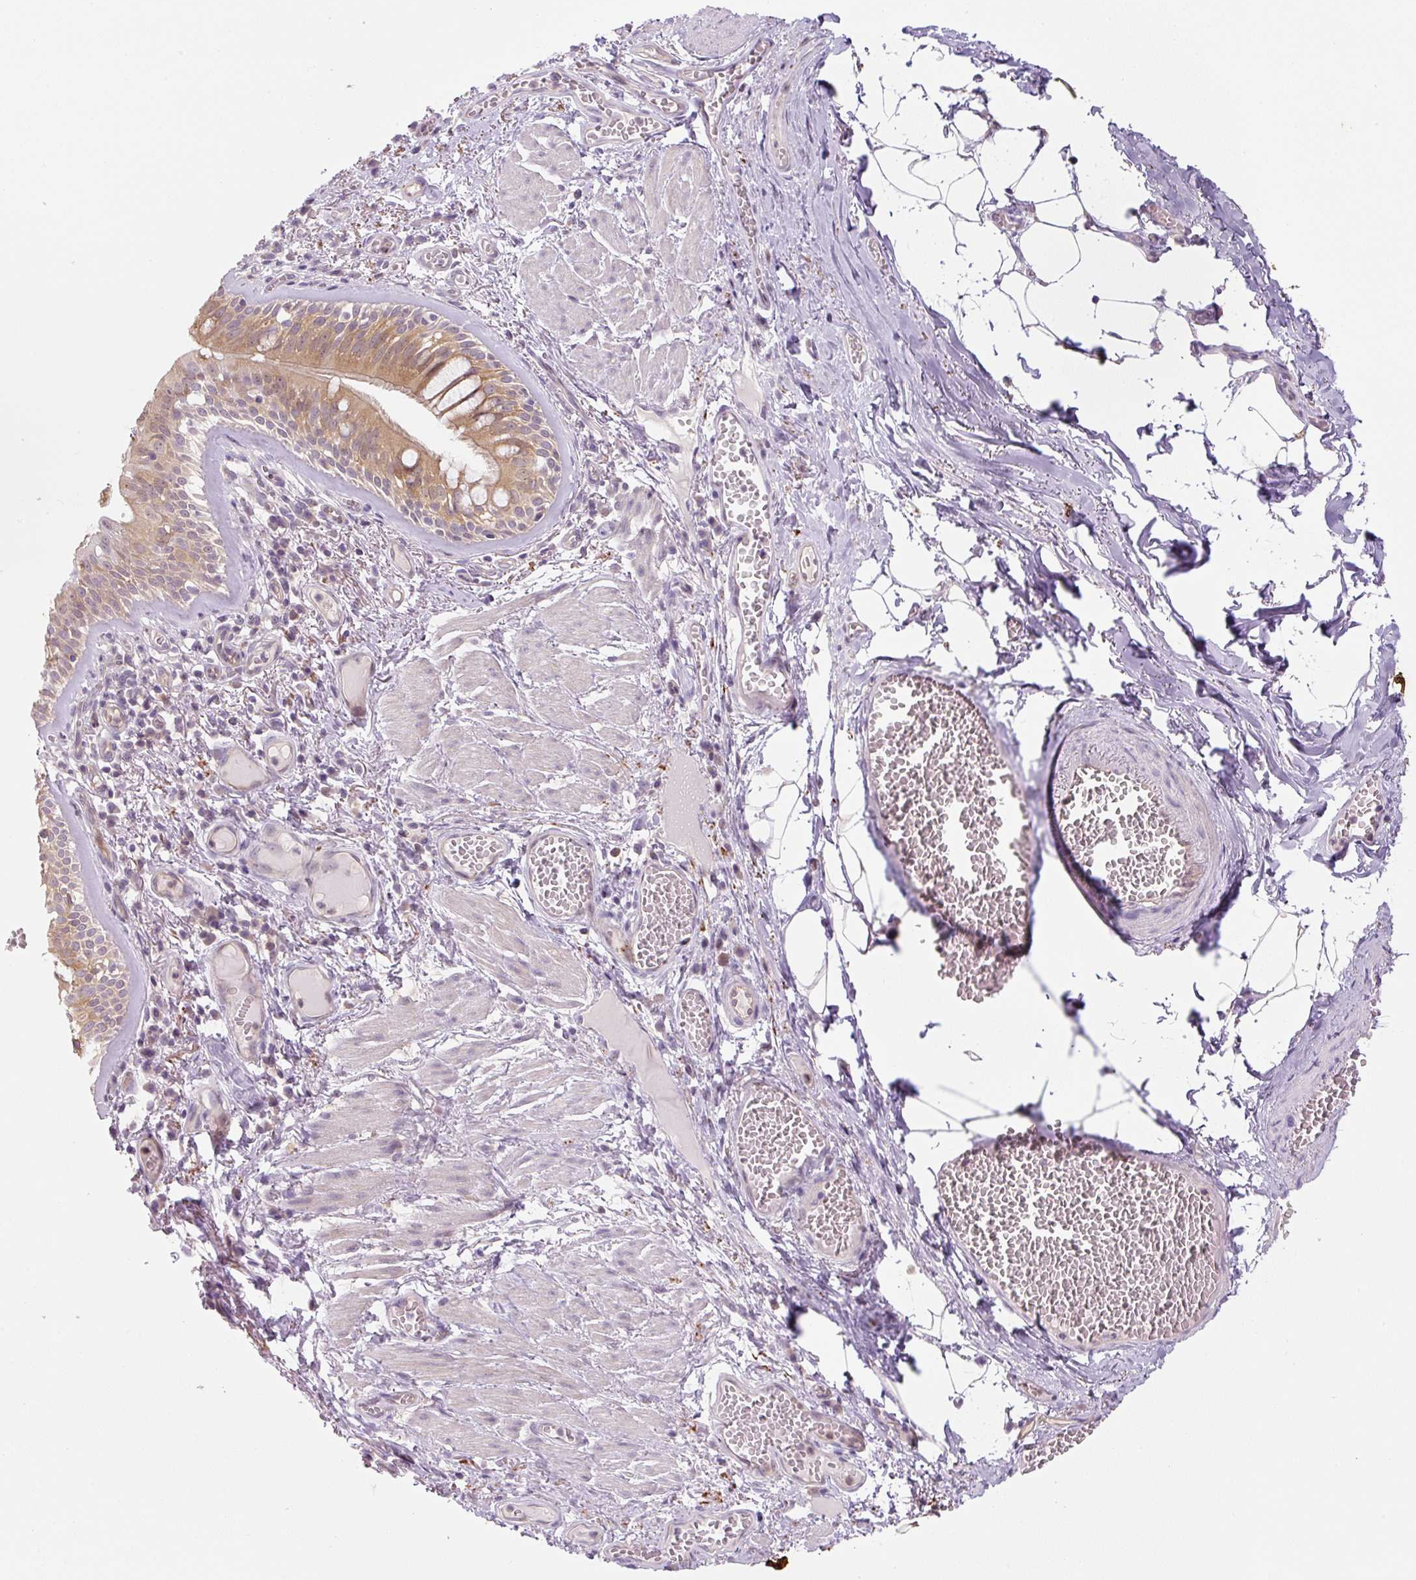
{"staining": {"intensity": "moderate", "quantity": ">75%", "location": "cytoplasmic/membranous"}, "tissue": "bronchus", "cell_type": "Respiratory epithelial cells", "image_type": "normal", "snomed": [{"axis": "morphology", "description": "Normal tissue, NOS"}, {"axis": "topography", "description": "Cartilage tissue"}, {"axis": "topography", "description": "Bronchus"}], "caption": "An image of bronchus stained for a protein exhibits moderate cytoplasmic/membranous brown staining in respiratory epithelial cells.", "gene": "SPSB2", "patient": {"sex": "male", "age": 78}}